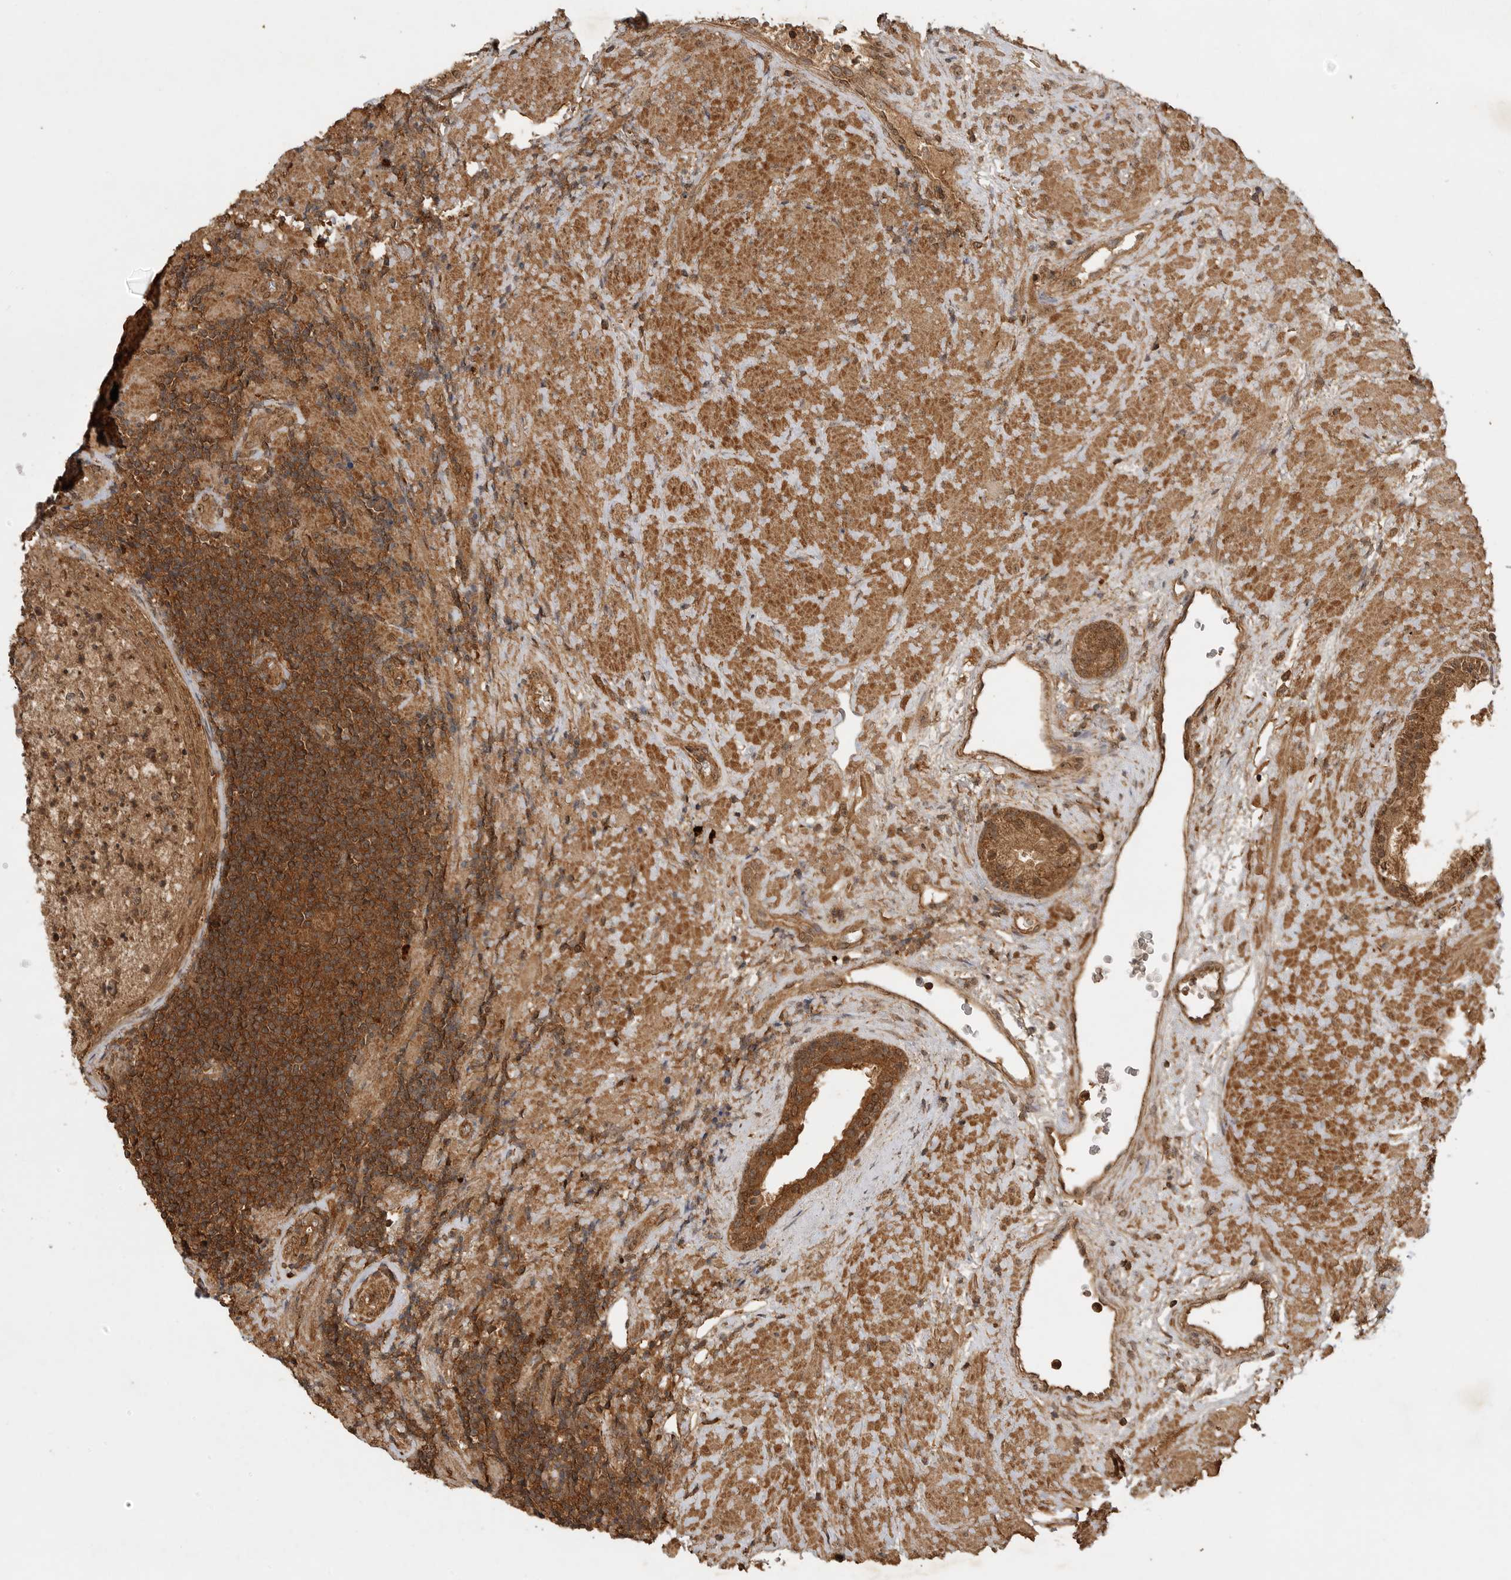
{"staining": {"intensity": "moderate", "quantity": ">75%", "location": "cytoplasmic/membranous,nuclear"}, "tissue": "prostate", "cell_type": "Glandular cells", "image_type": "normal", "snomed": [{"axis": "morphology", "description": "Normal tissue, NOS"}, {"axis": "topography", "description": "Prostate"}], "caption": "Protein staining exhibits moderate cytoplasmic/membranous,nuclear expression in about >75% of glandular cells in unremarkable prostate. (DAB (3,3'-diaminobenzidine) IHC, brown staining for protein, blue staining for nuclei).", "gene": "ICOSLG", "patient": {"sex": "male", "age": 76}}